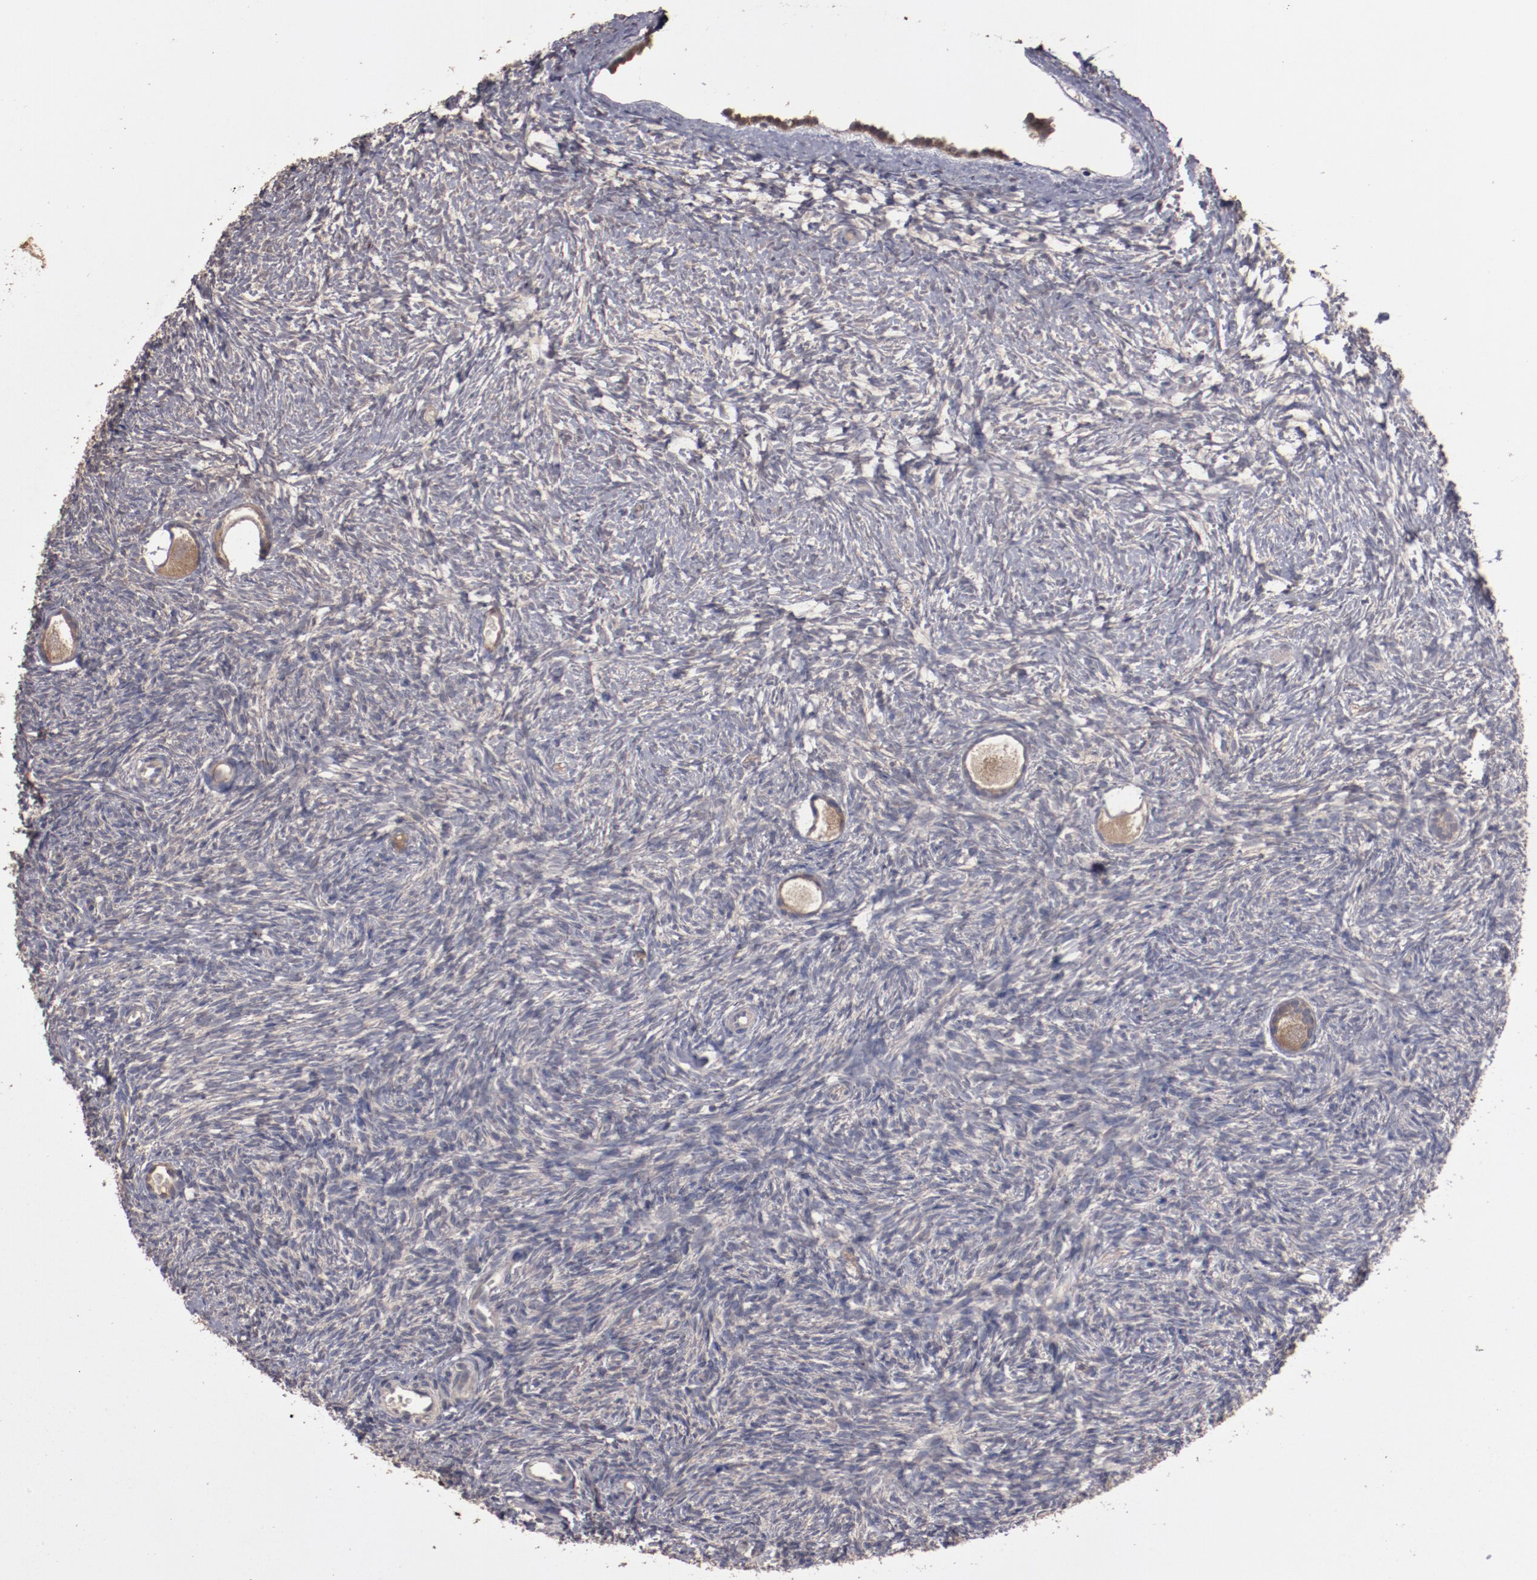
{"staining": {"intensity": "weak", "quantity": ">75%", "location": "cytoplasmic/membranous"}, "tissue": "ovary", "cell_type": "Follicle cells", "image_type": "normal", "snomed": [{"axis": "morphology", "description": "Normal tissue, NOS"}, {"axis": "topography", "description": "Ovary"}], "caption": "Benign ovary reveals weak cytoplasmic/membranous staining in approximately >75% of follicle cells.", "gene": "LRRC75B", "patient": {"sex": "female", "age": 35}}